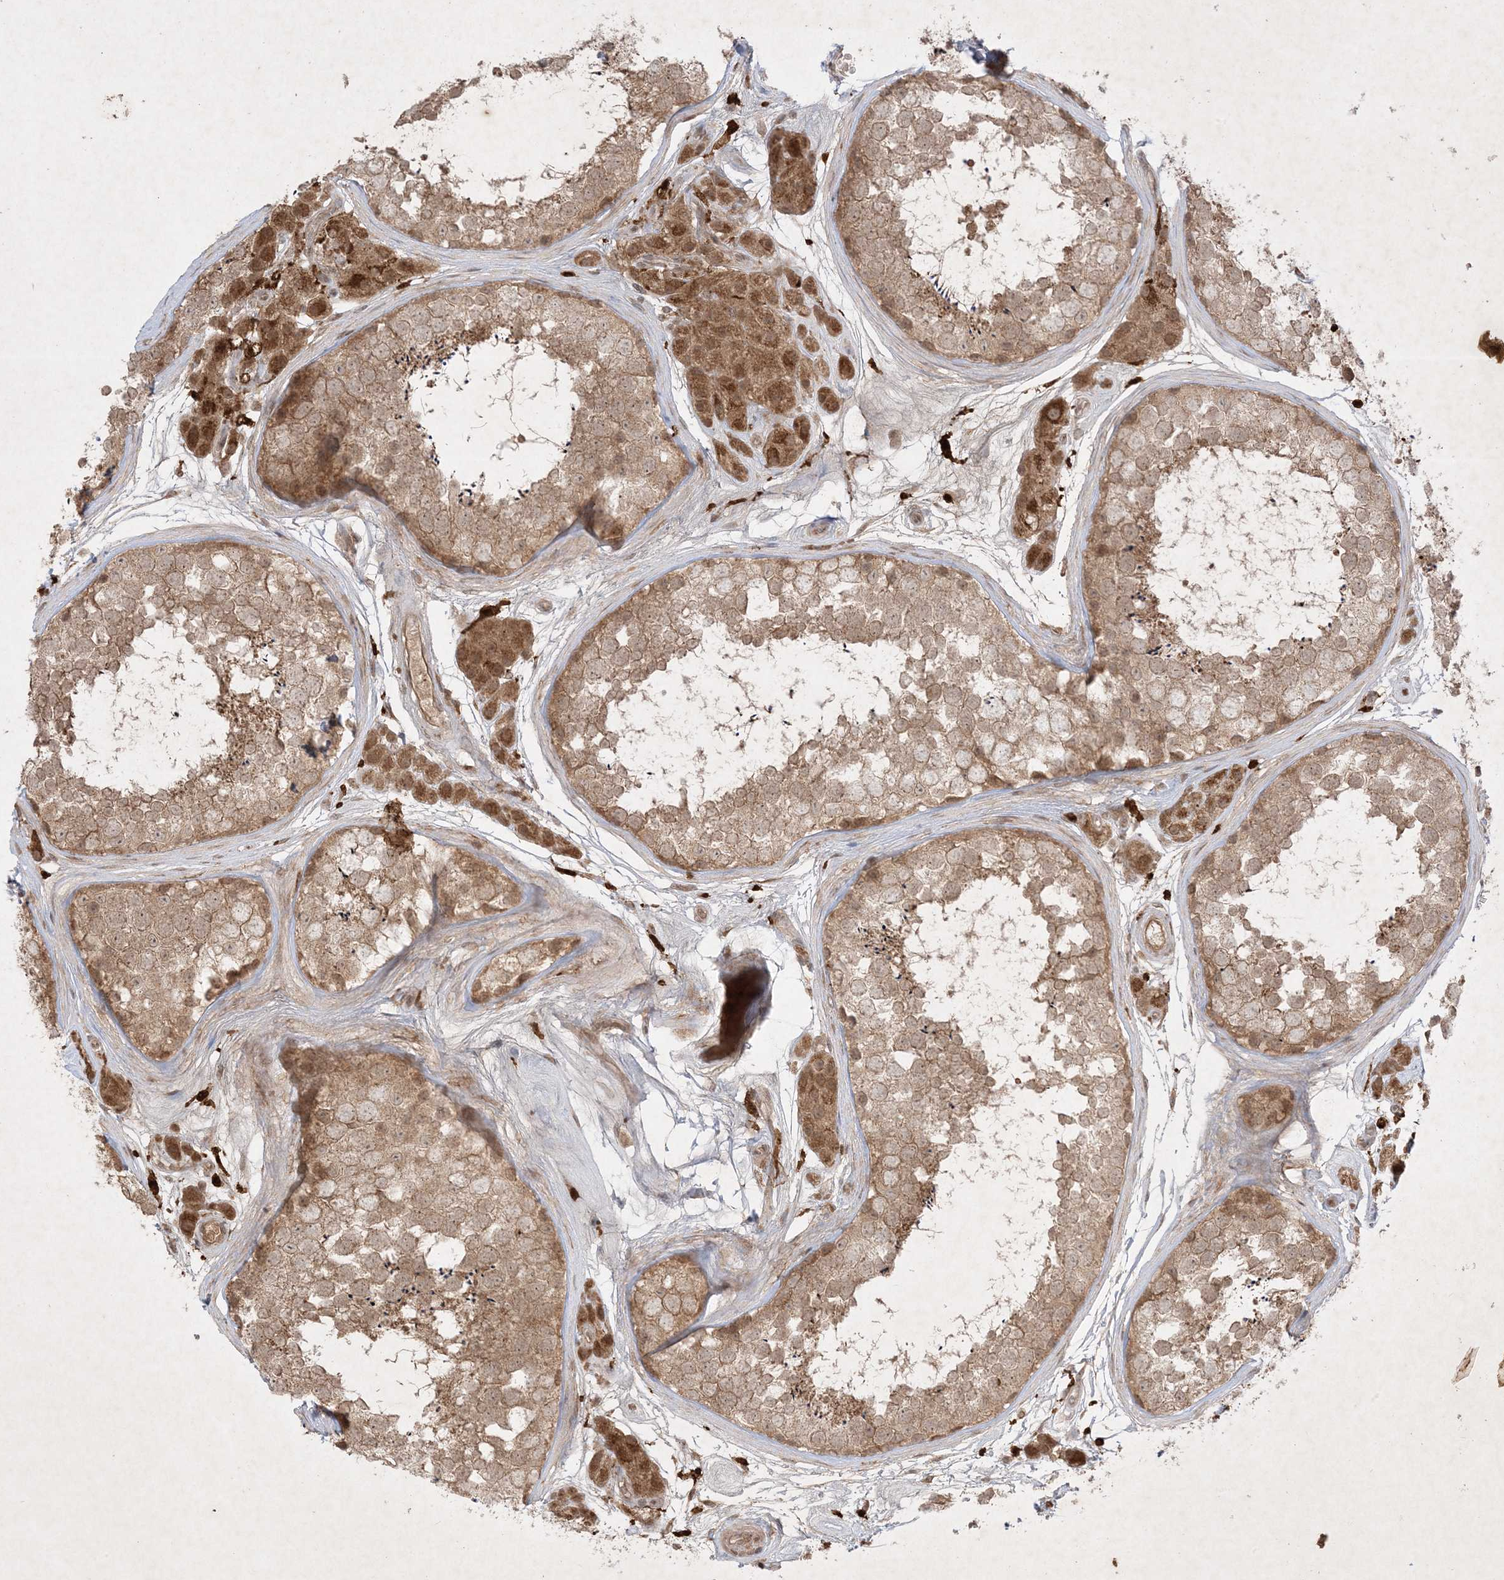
{"staining": {"intensity": "moderate", "quantity": ">75%", "location": "cytoplasmic/membranous"}, "tissue": "testis", "cell_type": "Cells in seminiferous ducts", "image_type": "normal", "snomed": [{"axis": "morphology", "description": "Normal tissue, NOS"}, {"axis": "topography", "description": "Testis"}], "caption": "Immunohistochemistry (IHC) of unremarkable human testis demonstrates medium levels of moderate cytoplasmic/membranous positivity in about >75% of cells in seminiferous ducts.", "gene": "PTK6", "patient": {"sex": "male", "age": 56}}